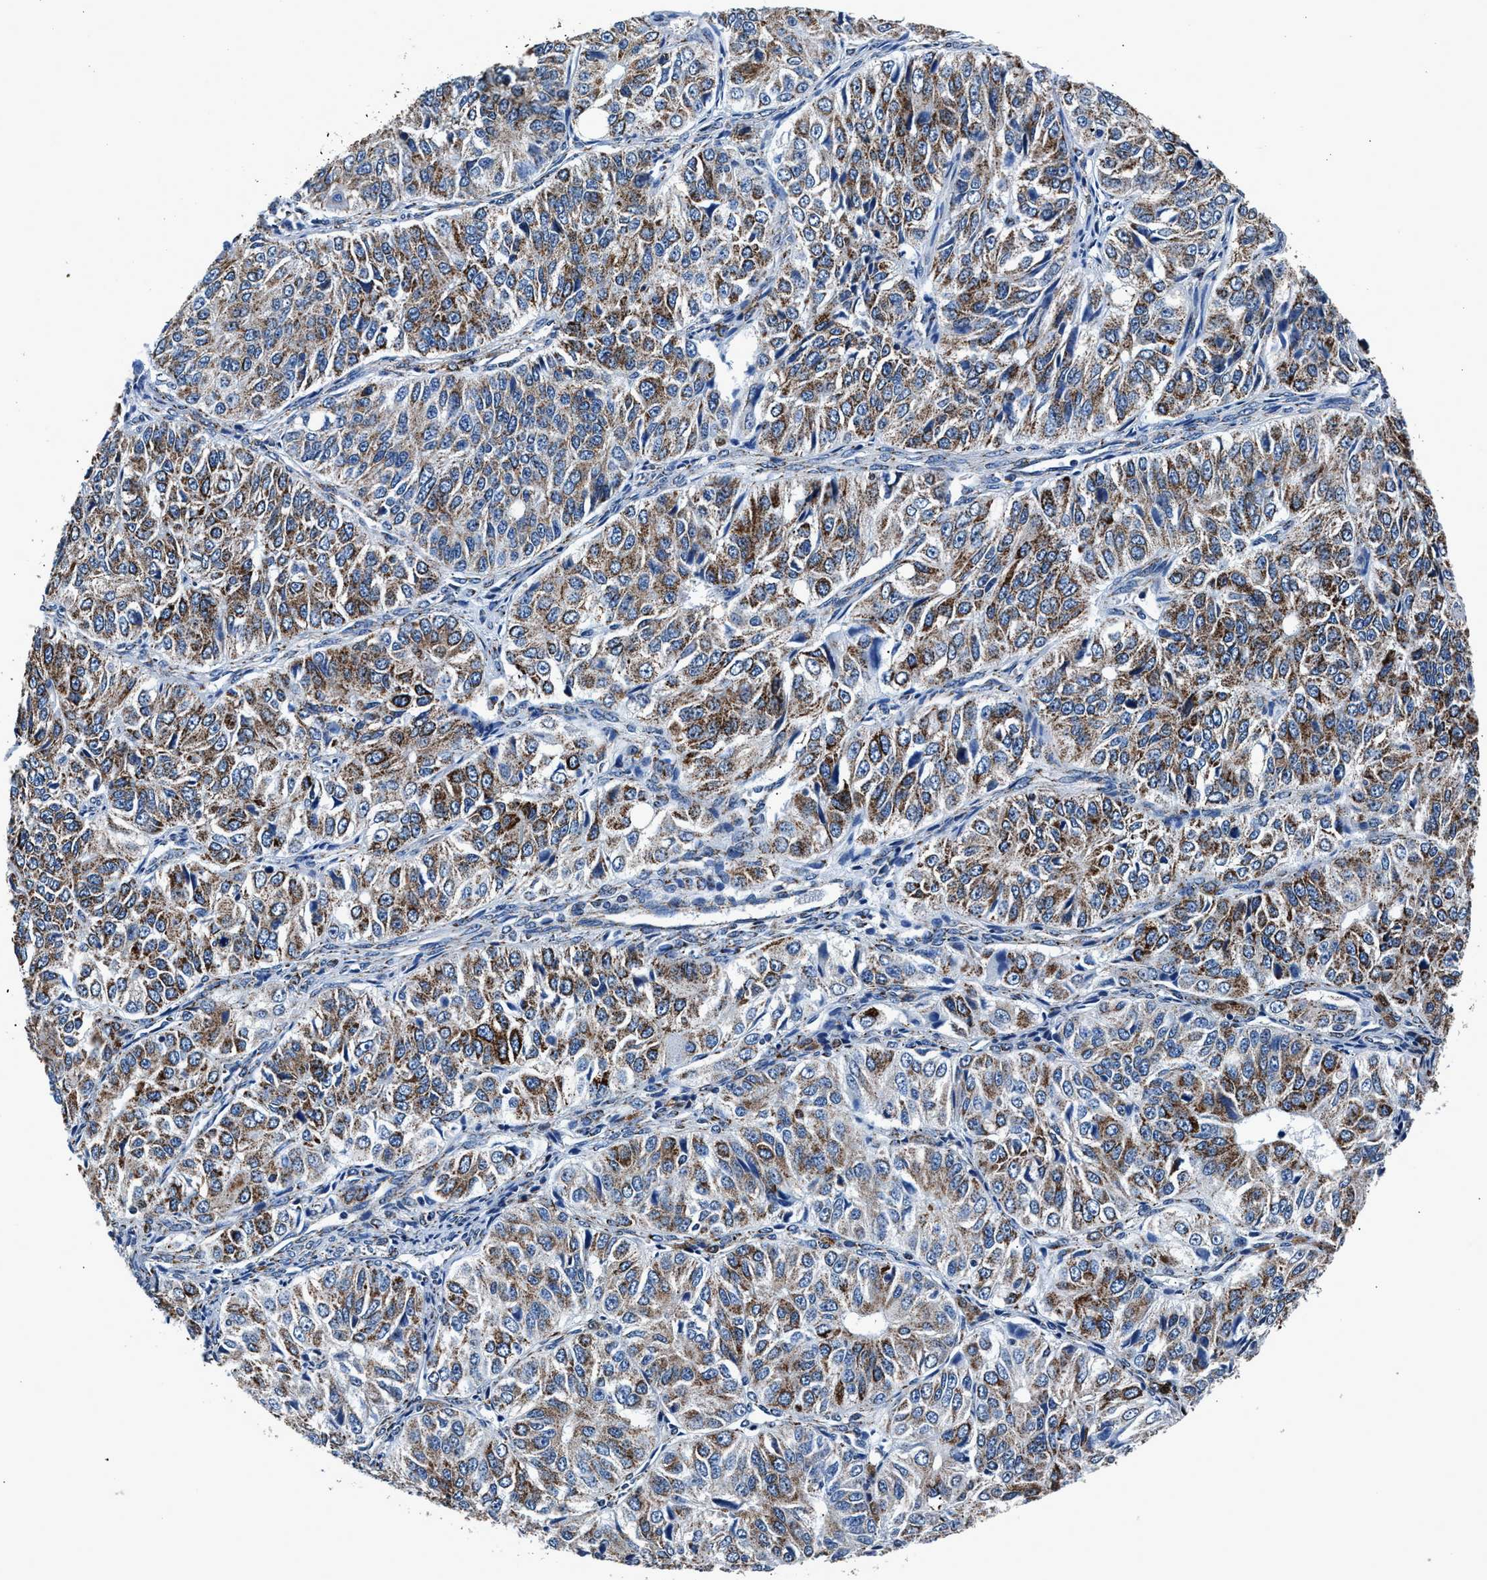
{"staining": {"intensity": "moderate", "quantity": ">75%", "location": "cytoplasmic/membranous"}, "tissue": "ovarian cancer", "cell_type": "Tumor cells", "image_type": "cancer", "snomed": [{"axis": "morphology", "description": "Carcinoma, endometroid"}, {"axis": "topography", "description": "Ovary"}], "caption": "The image shows immunohistochemical staining of ovarian endometroid carcinoma. There is moderate cytoplasmic/membranous staining is seen in approximately >75% of tumor cells.", "gene": "HIBADH", "patient": {"sex": "female", "age": 51}}